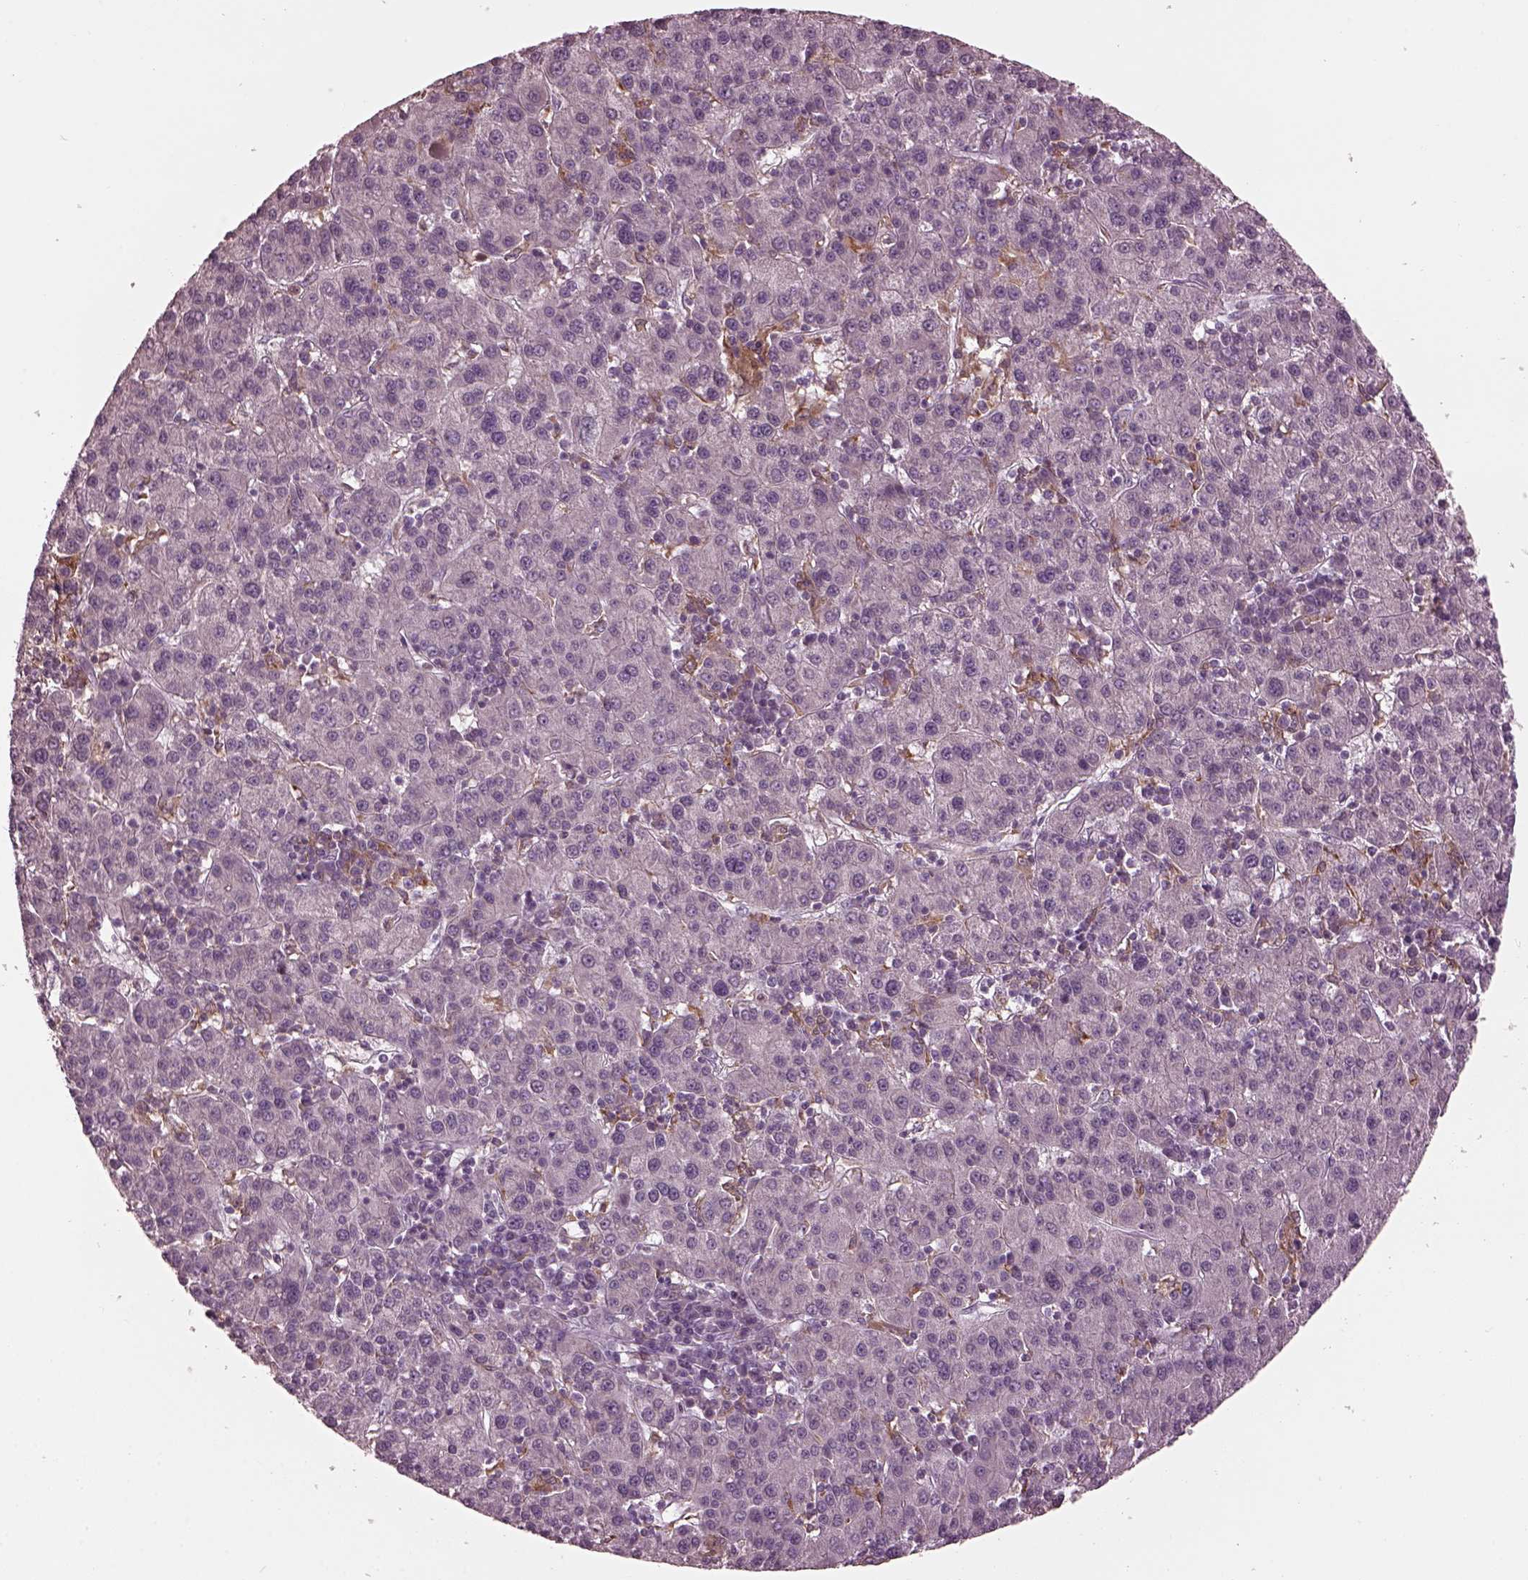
{"staining": {"intensity": "negative", "quantity": "none", "location": "none"}, "tissue": "liver cancer", "cell_type": "Tumor cells", "image_type": "cancer", "snomed": [{"axis": "morphology", "description": "Carcinoma, Hepatocellular, NOS"}, {"axis": "topography", "description": "Liver"}], "caption": "This photomicrograph is of liver cancer stained with immunohistochemistry (IHC) to label a protein in brown with the nuclei are counter-stained blue. There is no staining in tumor cells.", "gene": "PSTPIP2", "patient": {"sex": "female", "age": 60}}